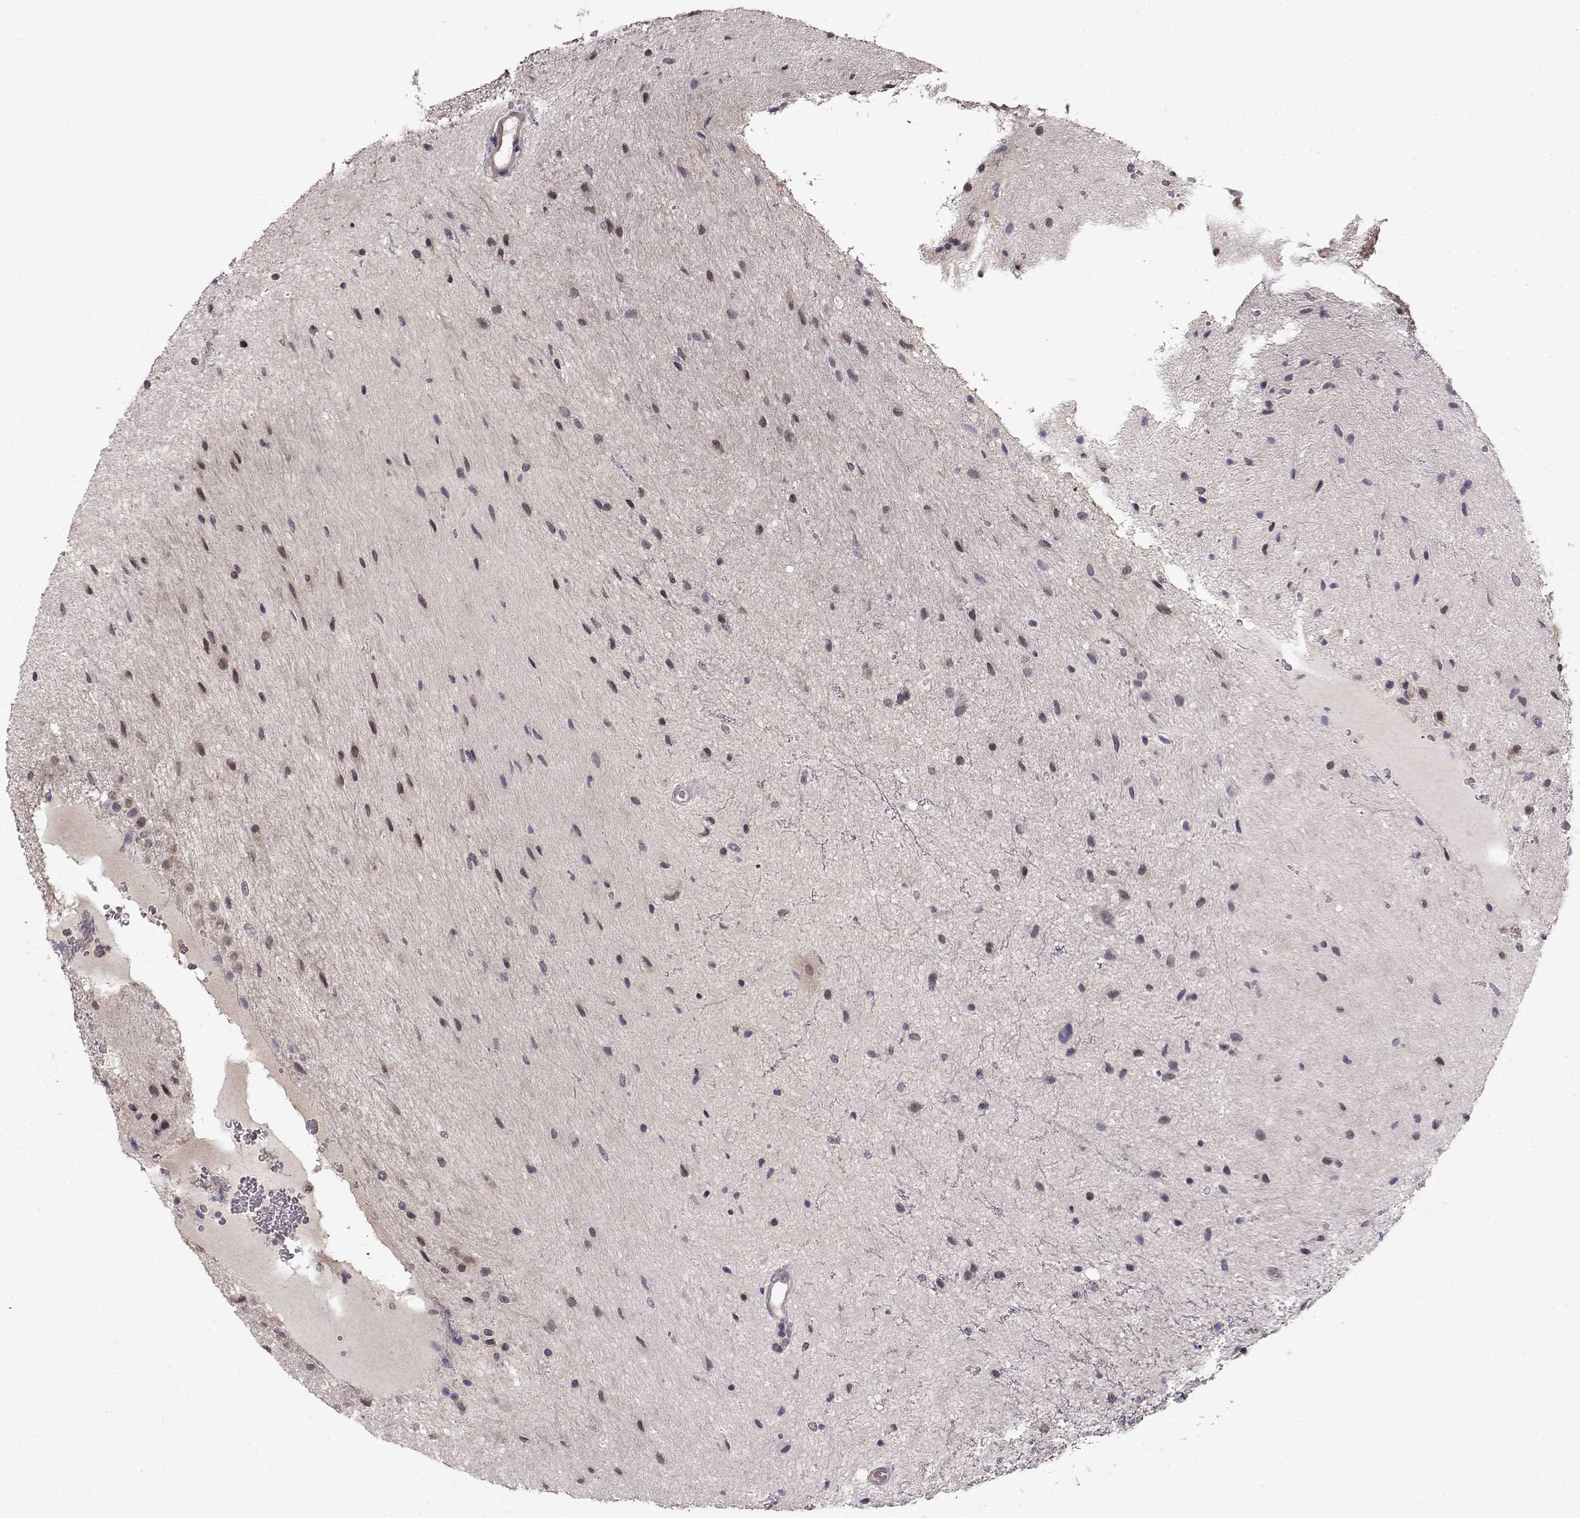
{"staining": {"intensity": "negative", "quantity": "none", "location": "none"}, "tissue": "glioma", "cell_type": "Tumor cells", "image_type": "cancer", "snomed": [{"axis": "morphology", "description": "Glioma, malignant, Low grade"}, {"axis": "topography", "description": "Cerebellum"}], "caption": "Image shows no significant protein positivity in tumor cells of glioma.", "gene": "BACH2", "patient": {"sex": "female", "age": 14}}